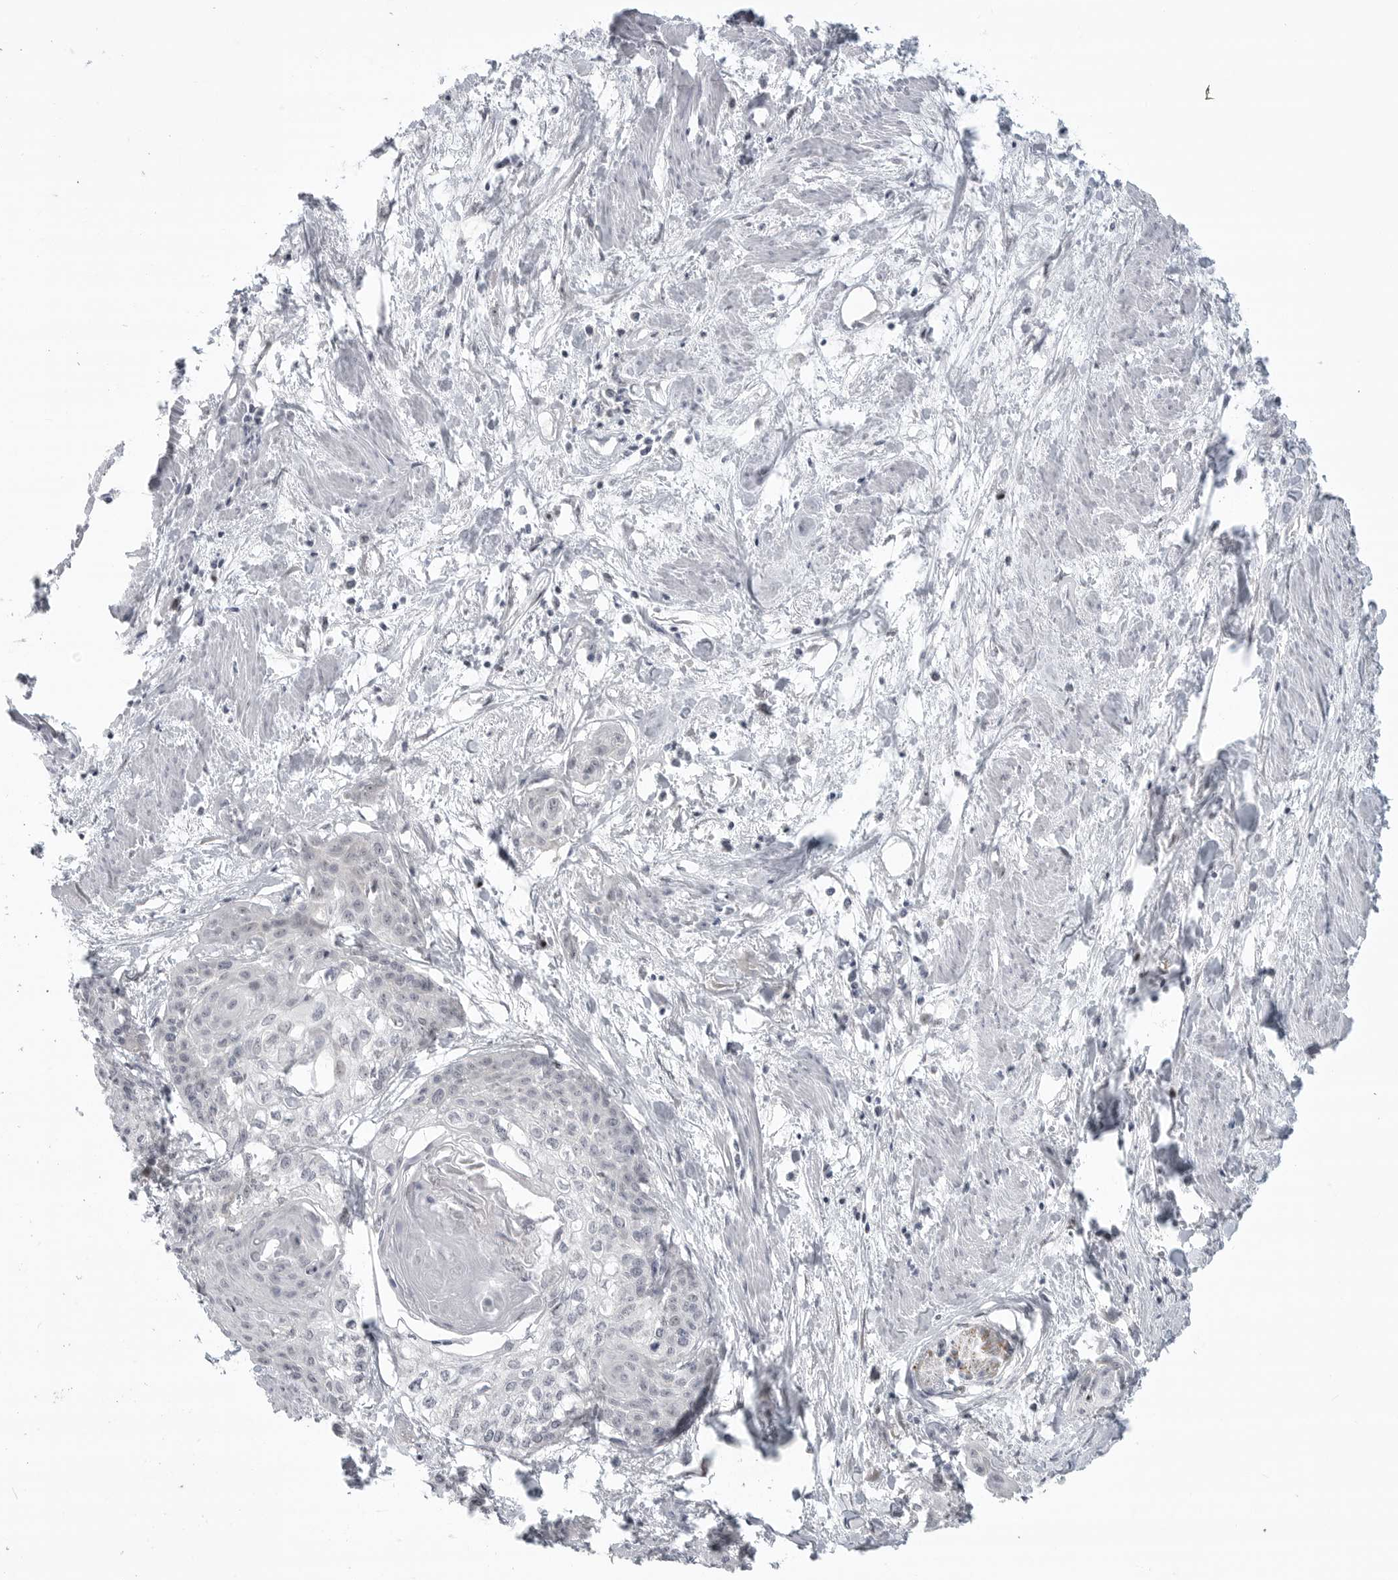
{"staining": {"intensity": "negative", "quantity": "none", "location": "none"}, "tissue": "cervical cancer", "cell_type": "Tumor cells", "image_type": "cancer", "snomed": [{"axis": "morphology", "description": "Squamous cell carcinoma, NOS"}, {"axis": "topography", "description": "Cervix"}], "caption": "A histopathology image of cervical cancer (squamous cell carcinoma) stained for a protein exhibits no brown staining in tumor cells. The staining was performed using DAB to visualize the protein expression in brown, while the nuclei were stained in blue with hematoxylin (Magnification: 20x).", "gene": "CEP295NL", "patient": {"sex": "female", "age": 57}}